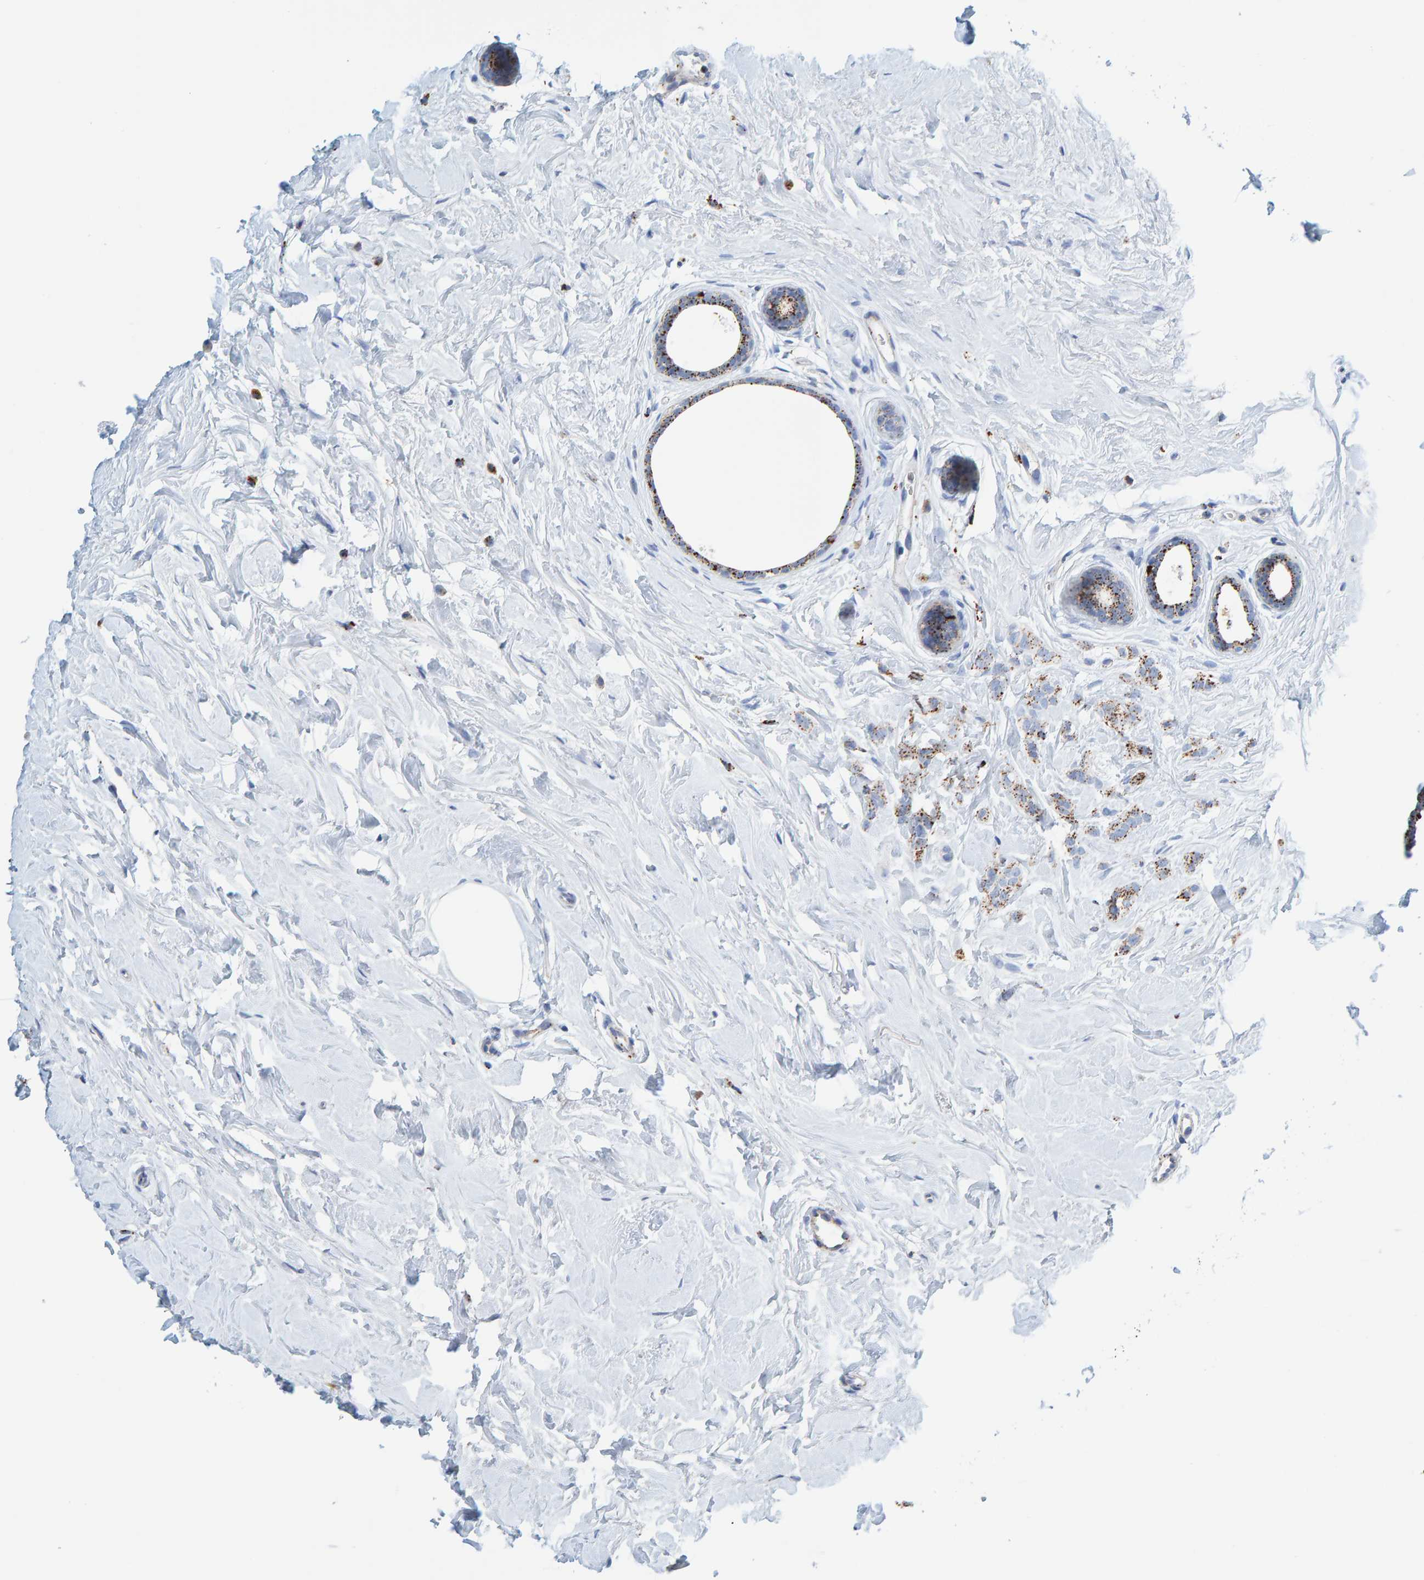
{"staining": {"intensity": "weak", "quantity": "25%-75%", "location": "cytoplasmic/membranous"}, "tissue": "breast cancer", "cell_type": "Tumor cells", "image_type": "cancer", "snomed": [{"axis": "morphology", "description": "Lobular carcinoma, in situ"}, {"axis": "morphology", "description": "Lobular carcinoma"}, {"axis": "topography", "description": "Breast"}], "caption": "This micrograph shows IHC staining of human breast cancer (lobular carcinoma in situ), with low weak cytoplasmic/membranous positivity in about 25%-75% of tumor cells.", "gene": "BIN3", "patient": {"sex": "female", "age": 41}}